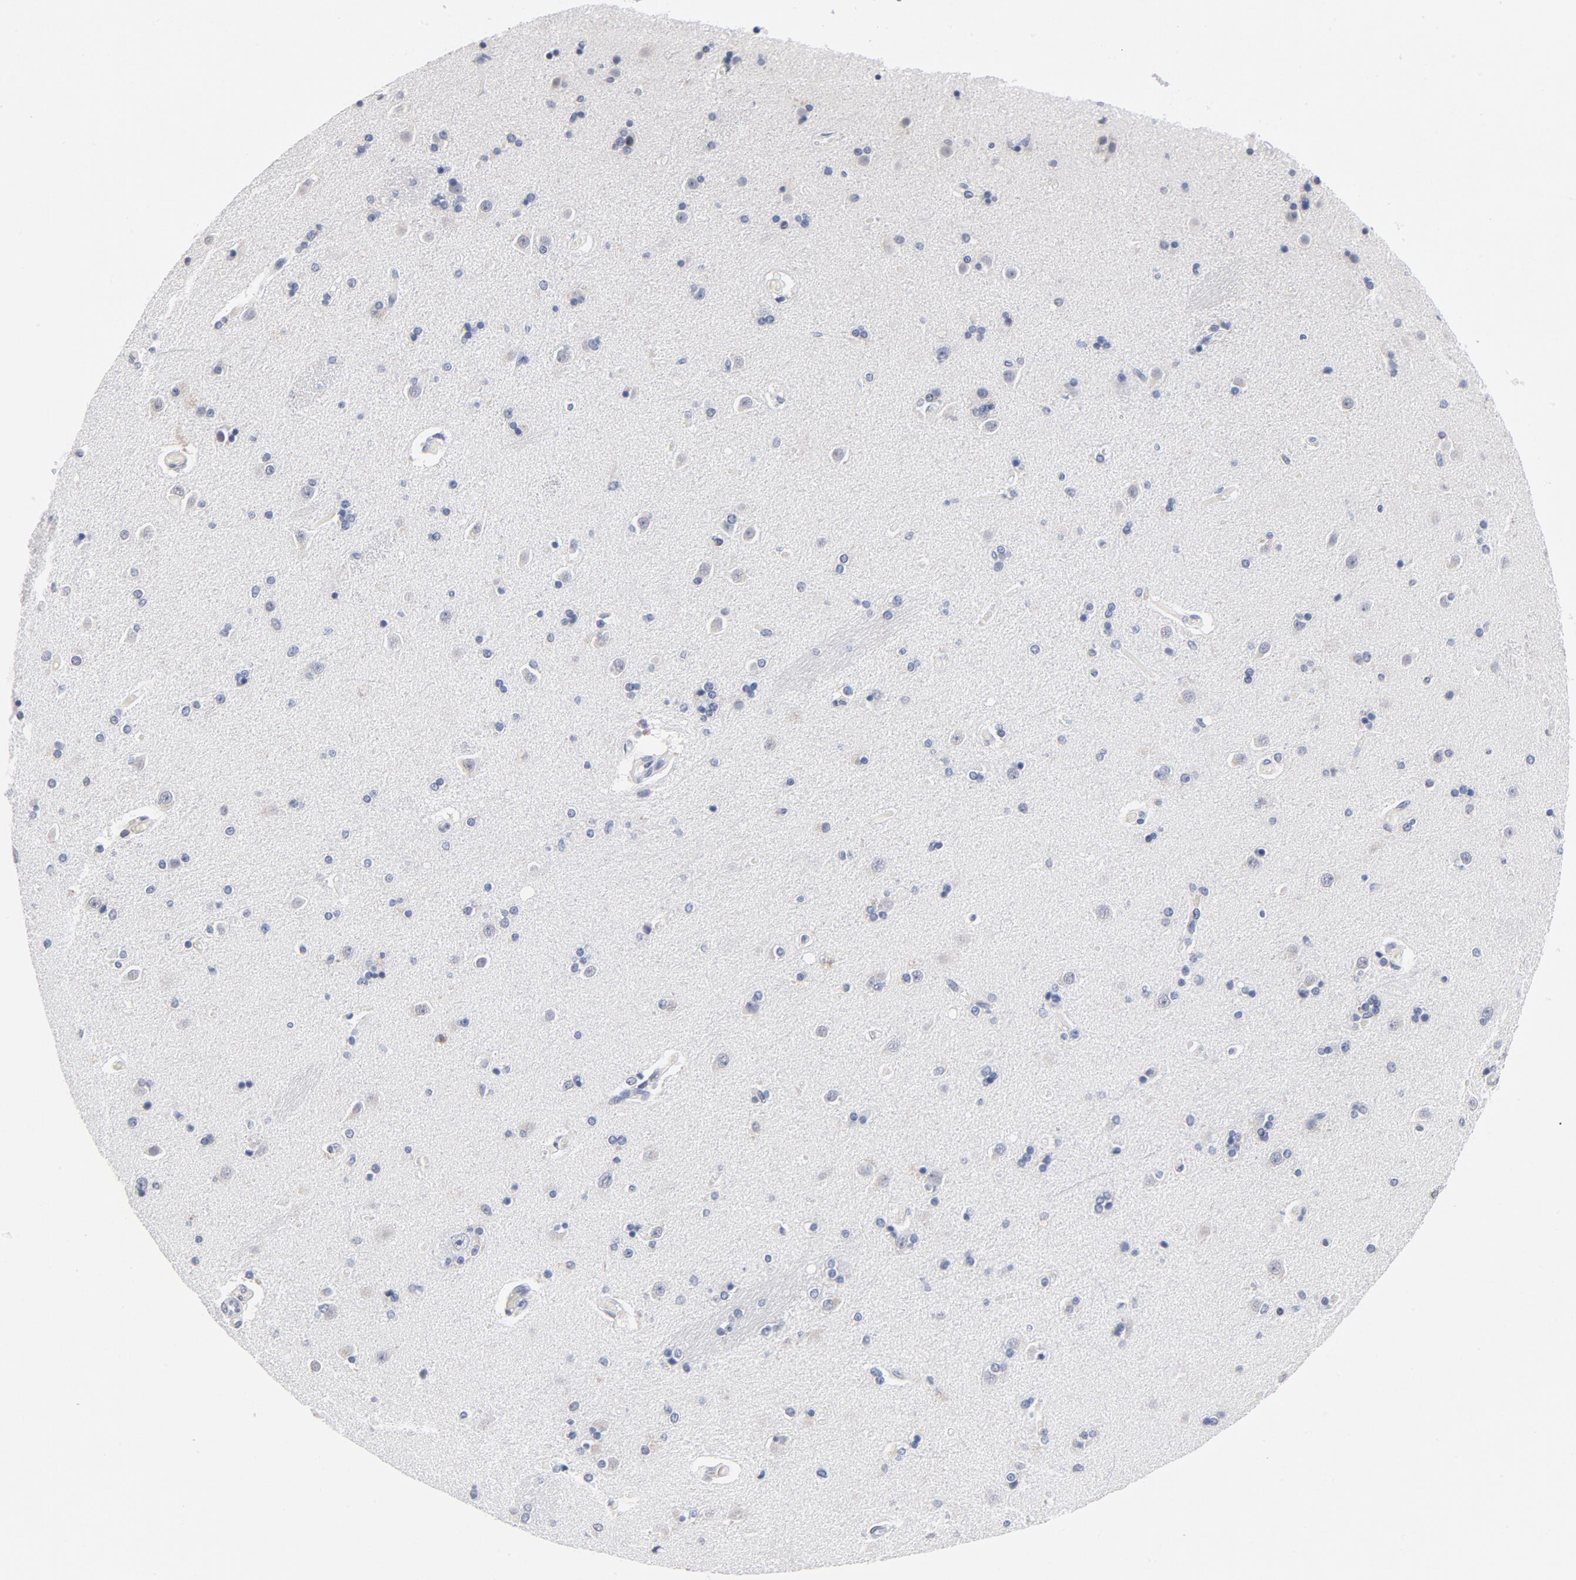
{"staining": {"intensity": "negative", "quantity": "none", "location": "none"}, "tissue": "caudate", "cell_type": "Glial cells", "image_type": "normal", "snomed": [{"axis": "morphology", "description": "Normal tissue, NOS"}, {"axis": "topography", "description": "Lateral ventricle wall"}], "caption": "High magnification brightfield microscopy of benign caudate stained with DAB (3,3'-diaminobenzidine) (brown) and counterstained with hematoxylin (blue): glial cells show no significant expression. Brightfield microscopy of immunohistochemistry stained with DAB (3,3'-diaminobenzidine) (brown) and hematoxylin (blue), captured at high magnification.", "gene": "RBM3", "patient": {"sex": "female", "age": 54}}